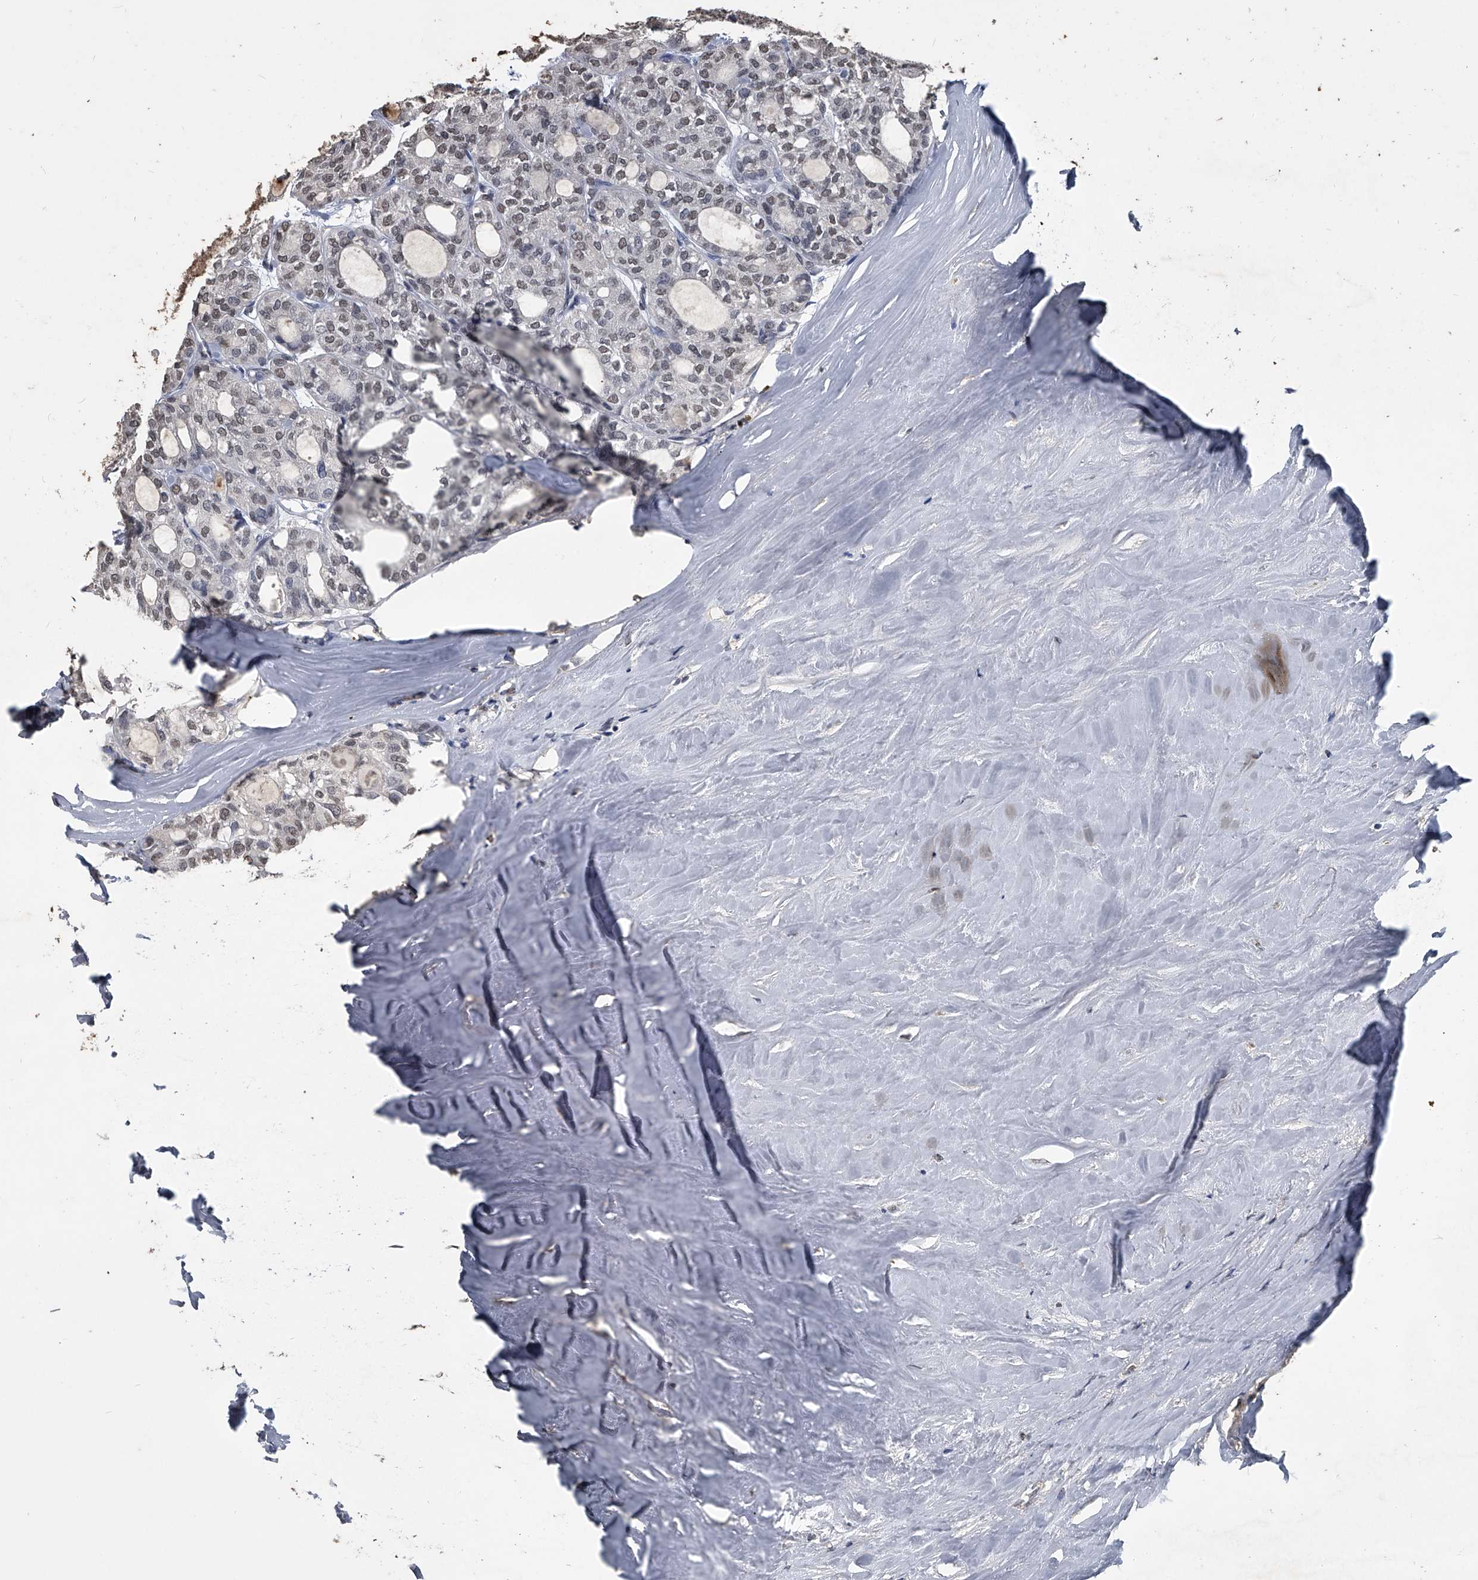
{"staining": {"intensity": "weak", "quantity": "<25%", "location": "nuclear"}, "tissue": "thyroid cancer", "cell_type": "Tumor cells", "image_type": "cancer", "snomed": [{"axis": "morphology", "description": "Follicular adenoma carcinoma, NOS"}, {"axis": "topography", "description": "Thyroid gland"}], "caption": "The micrograph exhibits no significant staining in tumor cells of thyroid follicular adenoma carcinoma.", "gene": "MATR3", "patient": {"sex": "male", "age": 75}}